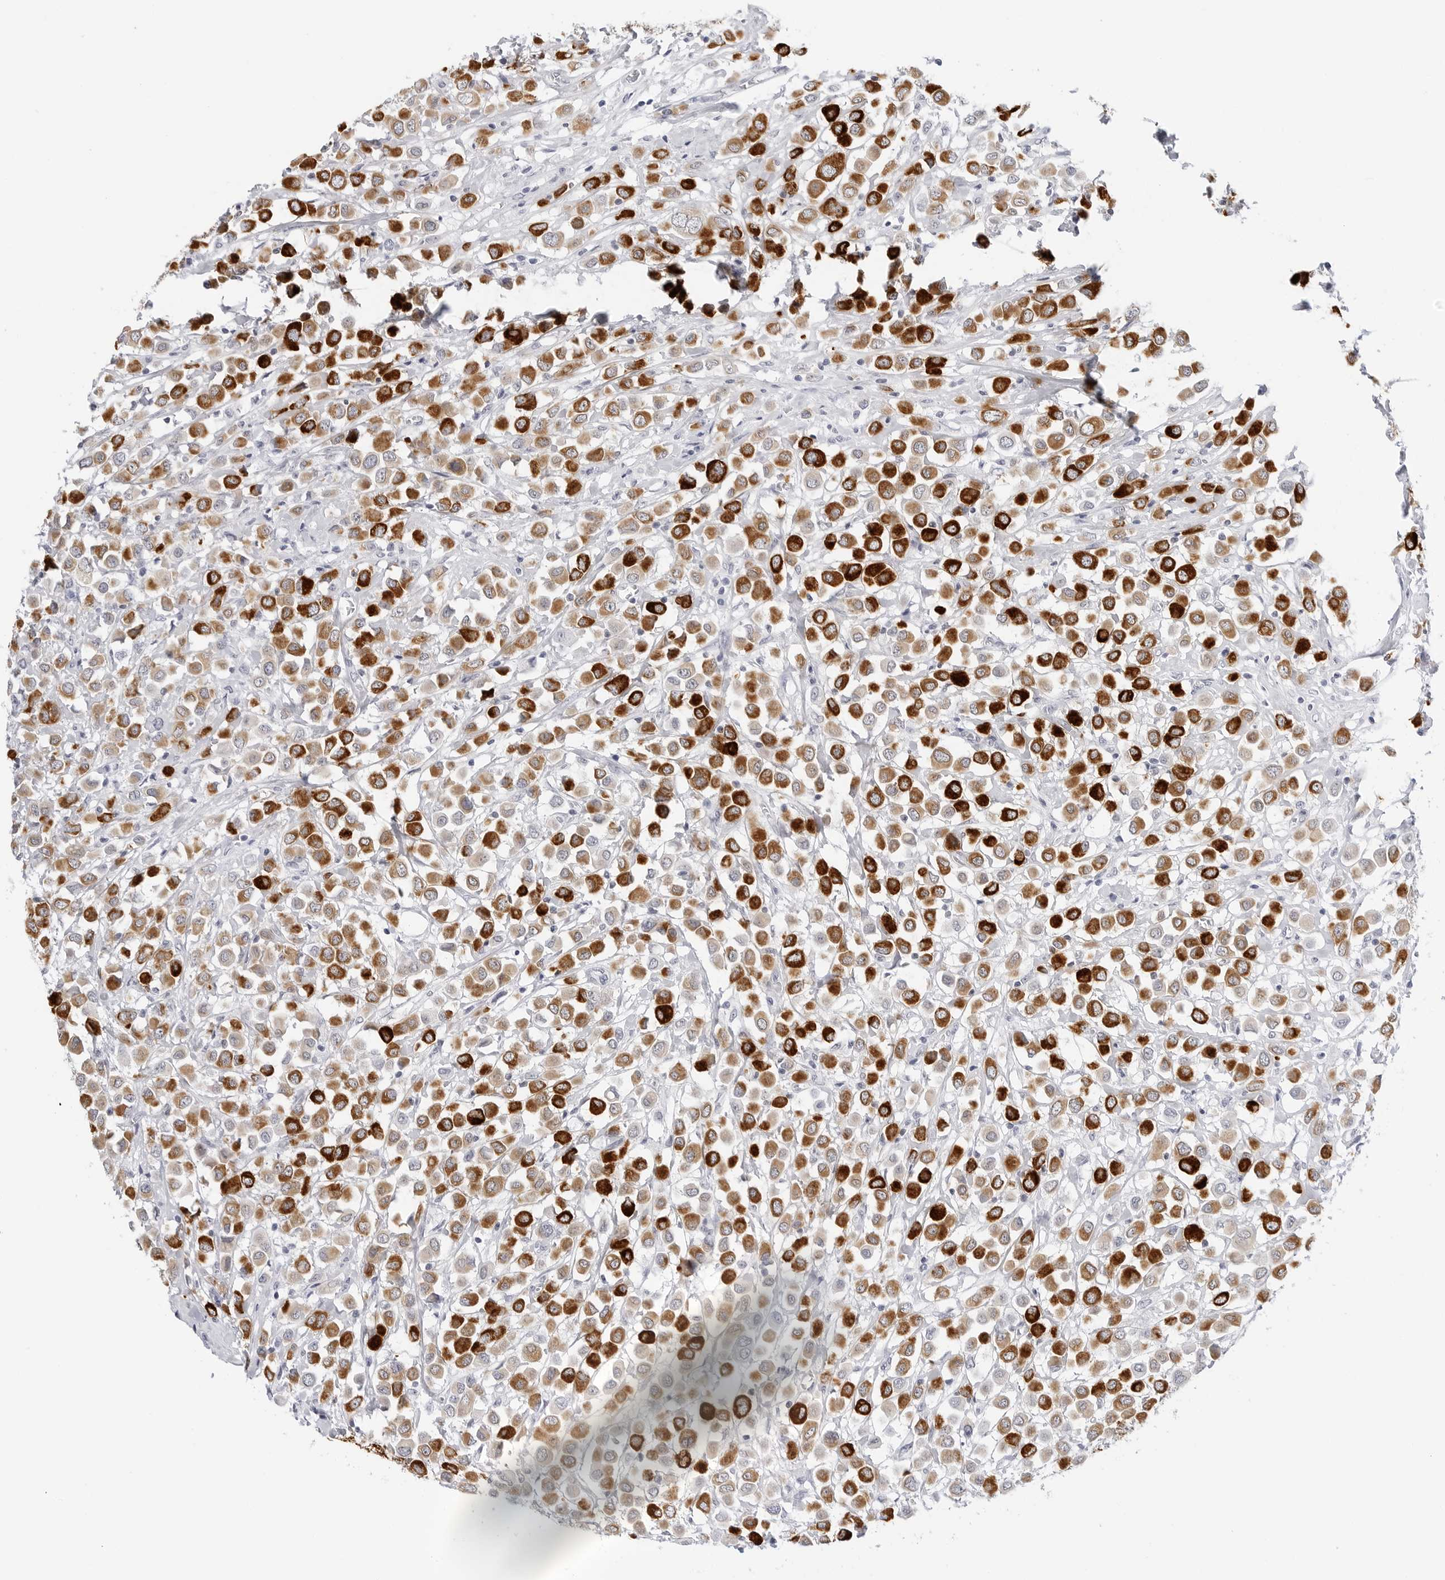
{"staining": {"intensity": "strong", "quantity": ">75%", "location": "cytoplasmic/membranous"}, "tissue": "breast cancer", "cell_type": "Tumor cells", "image_type": "cancer", "snomed": [{"axis": "morphology", "description": "Duct carcinoma"}, {"axis": "topography", "description": "Breast"}], "caption": "Breast cancer (invasive ductal carcinoma) stained with a protein marker exhibits strong staining in tumor cells.", "gene": "HSPB7", "patient": {"sex": "female", "age": 61}}